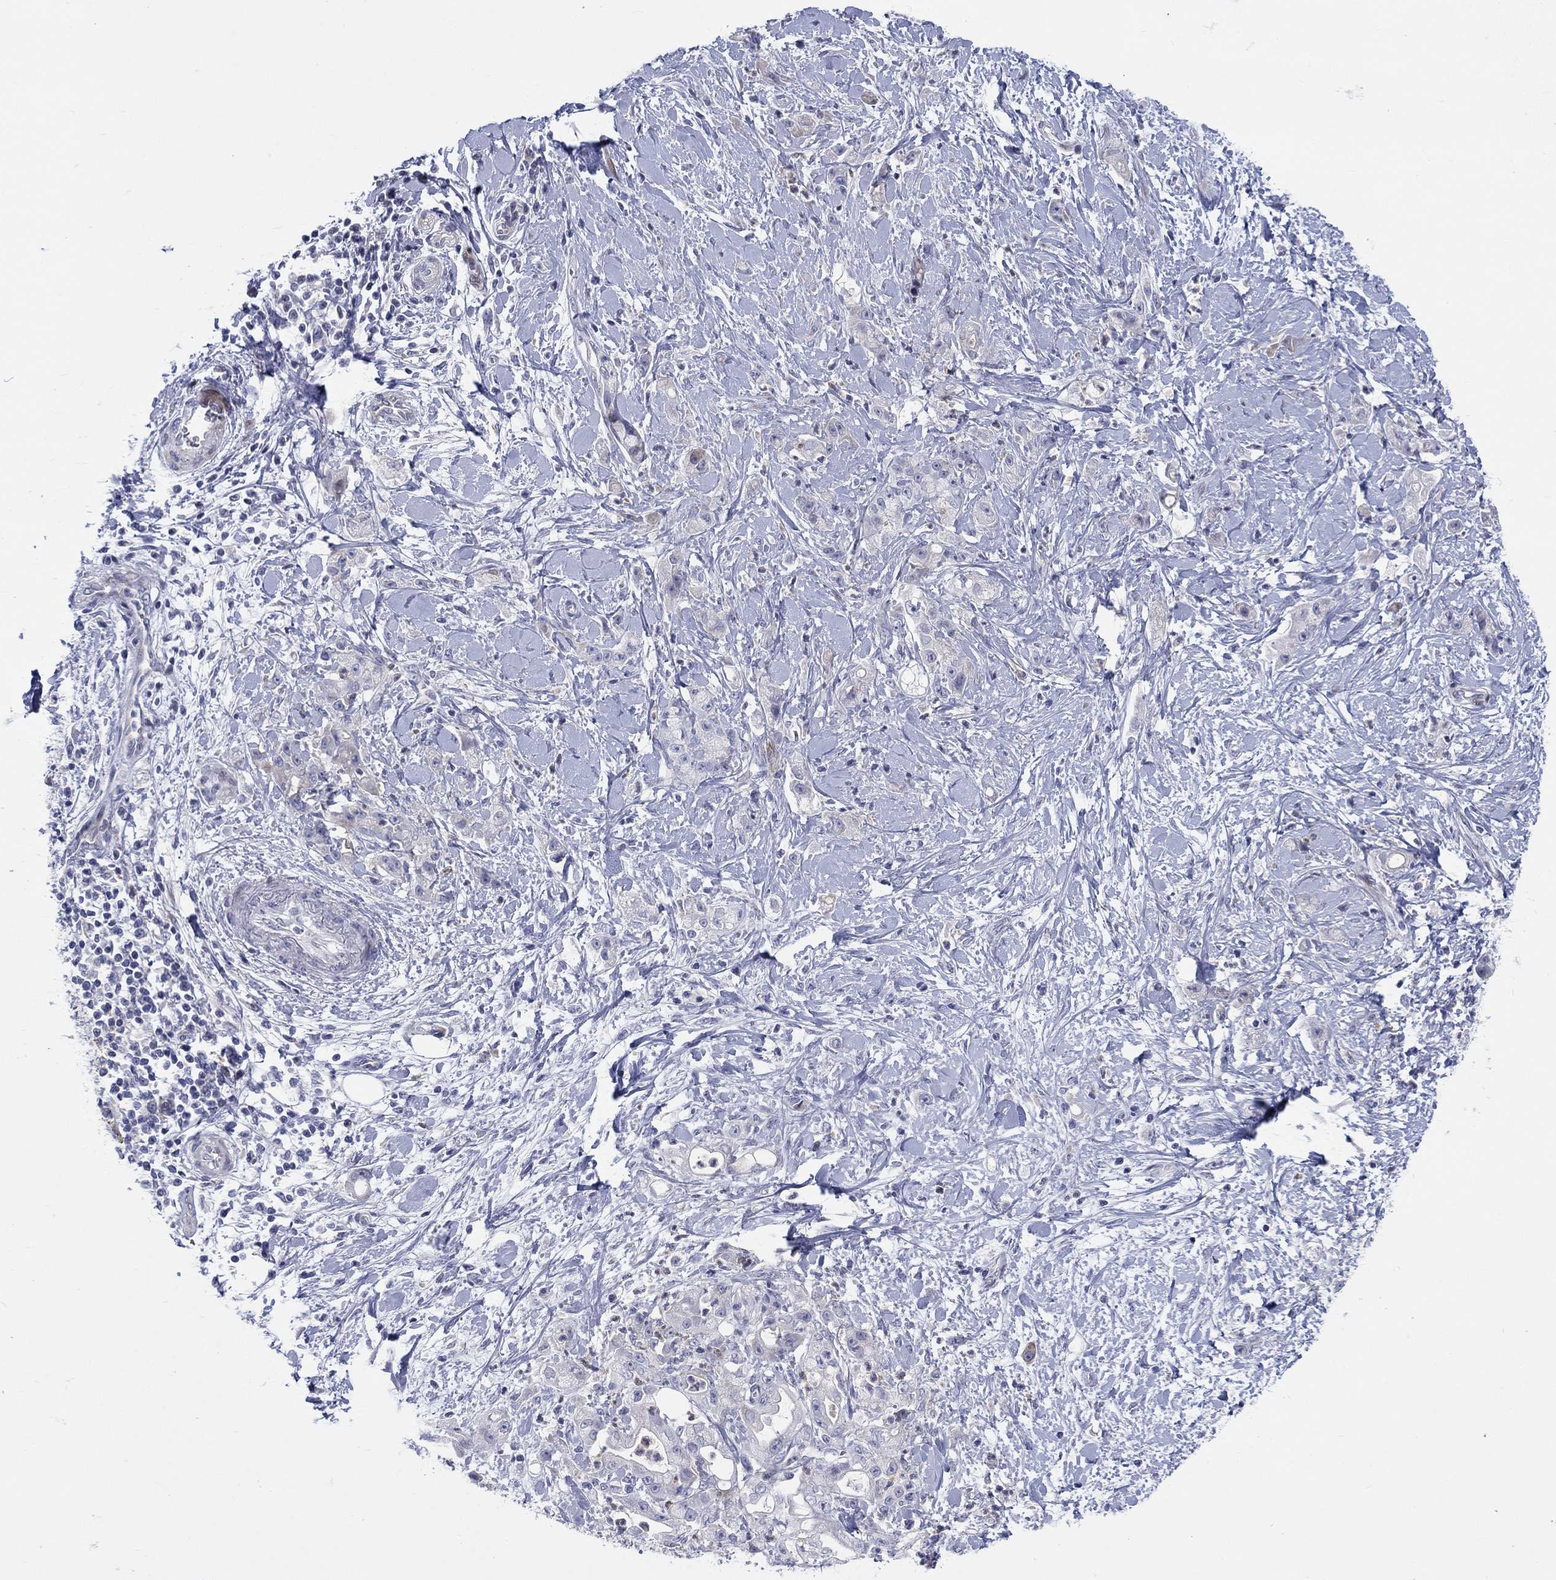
{"staining": {"intensity": "negative", "quantity": "none", "location": "none"}, "tissue": "stomach cancer", "cell_type": "Tumor cells", "image_type": "cancer", "snomed": [{"axis": "morphology", "description": "Adenocarcinoma, NOS"}, {"axis": "topography", "description": "Stomach"}], "caption": "The immunohistochemistry (IHC) micrograph has no significant expression in tumor cells of stomach cancer (adenocarcinoma) tissue. (DAB immunohistochemistry (IHC) with hematoxylin counter stain).", "gene": "ARHGAP36", "patient": {"sex": "male", "age": 58}}